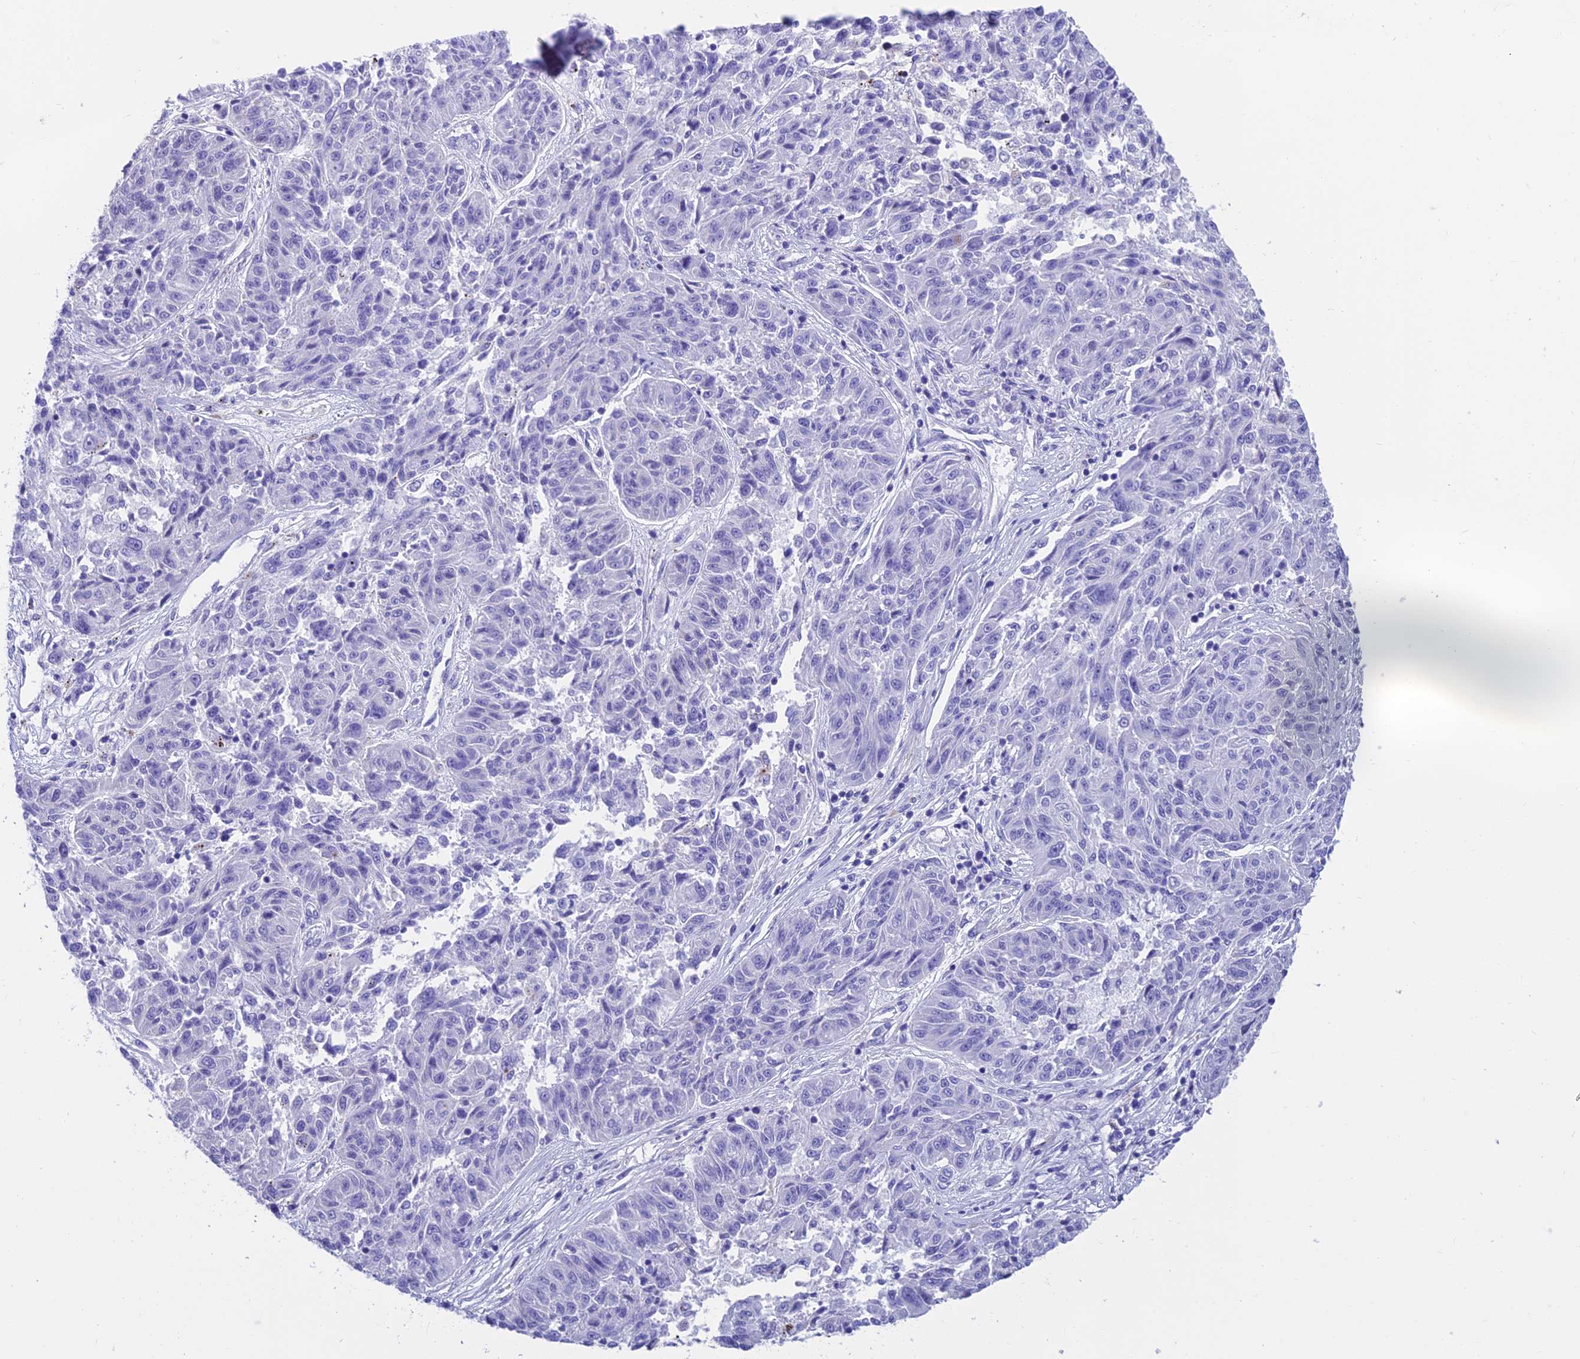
{"staining": {"intensity": "negative", "quantity": "none", "location": "none"}, "tissue": "melanoma", "cell_type": "Tumor cells", "image_type": "cancer", "snomed": [{"axis": "morphology", "description": "Malignant melanoma, NOS"}, {"axis": "topography", "description": "Skin"}], "caption": "An IHC photomicrograph of melanoma is shown. There is no staining in tumor cells of melanoma. Brightfield microscopy of immunohistochemistry stained with DAB (3,3'-diaminobenzidine) (brown) and hematoxylin (blue), captured at high magnification.", "gene": "GNG11", "patient": {"sex": "male", "age": 53}}